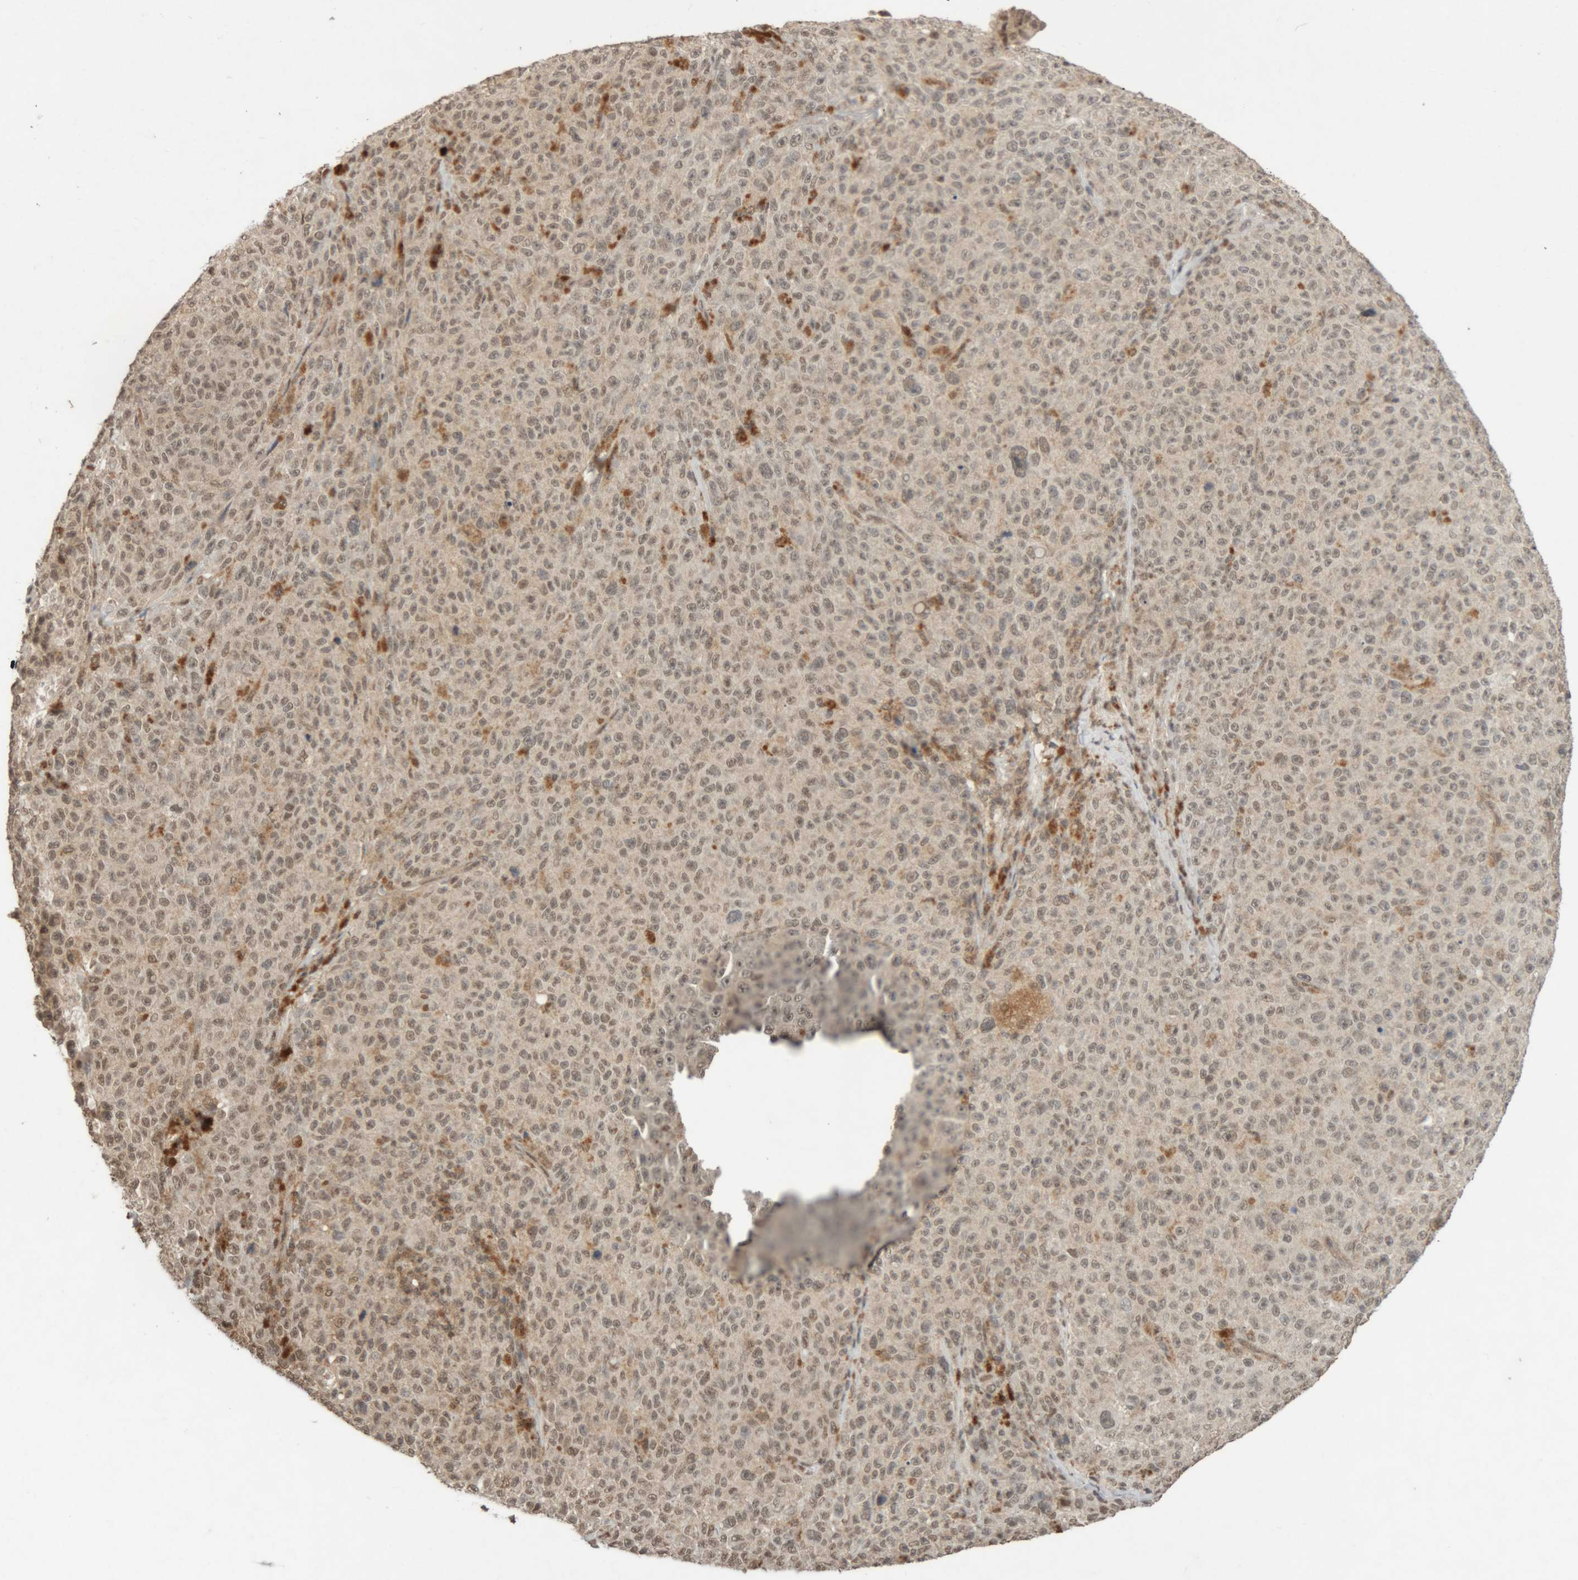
{"staining": {"intensity": "weak", "quantity": ">75%", "location": "nuclear"}, "tissue": "melanoma", "cell_type": "Tumor cells", "image_type": "cancer", "snomed": [{"axis": "morphology", "description": "Malignant melanoma, NOS"}, {"axis": "topography", "description": "Skin"}], "caption": "Protein staining of malignant melanoma tissue demonstrates weak nuclear expression in about >75% of tumor cells.", "gene": "KEAP1", "patient": {"sex": "female", "age": 82}}